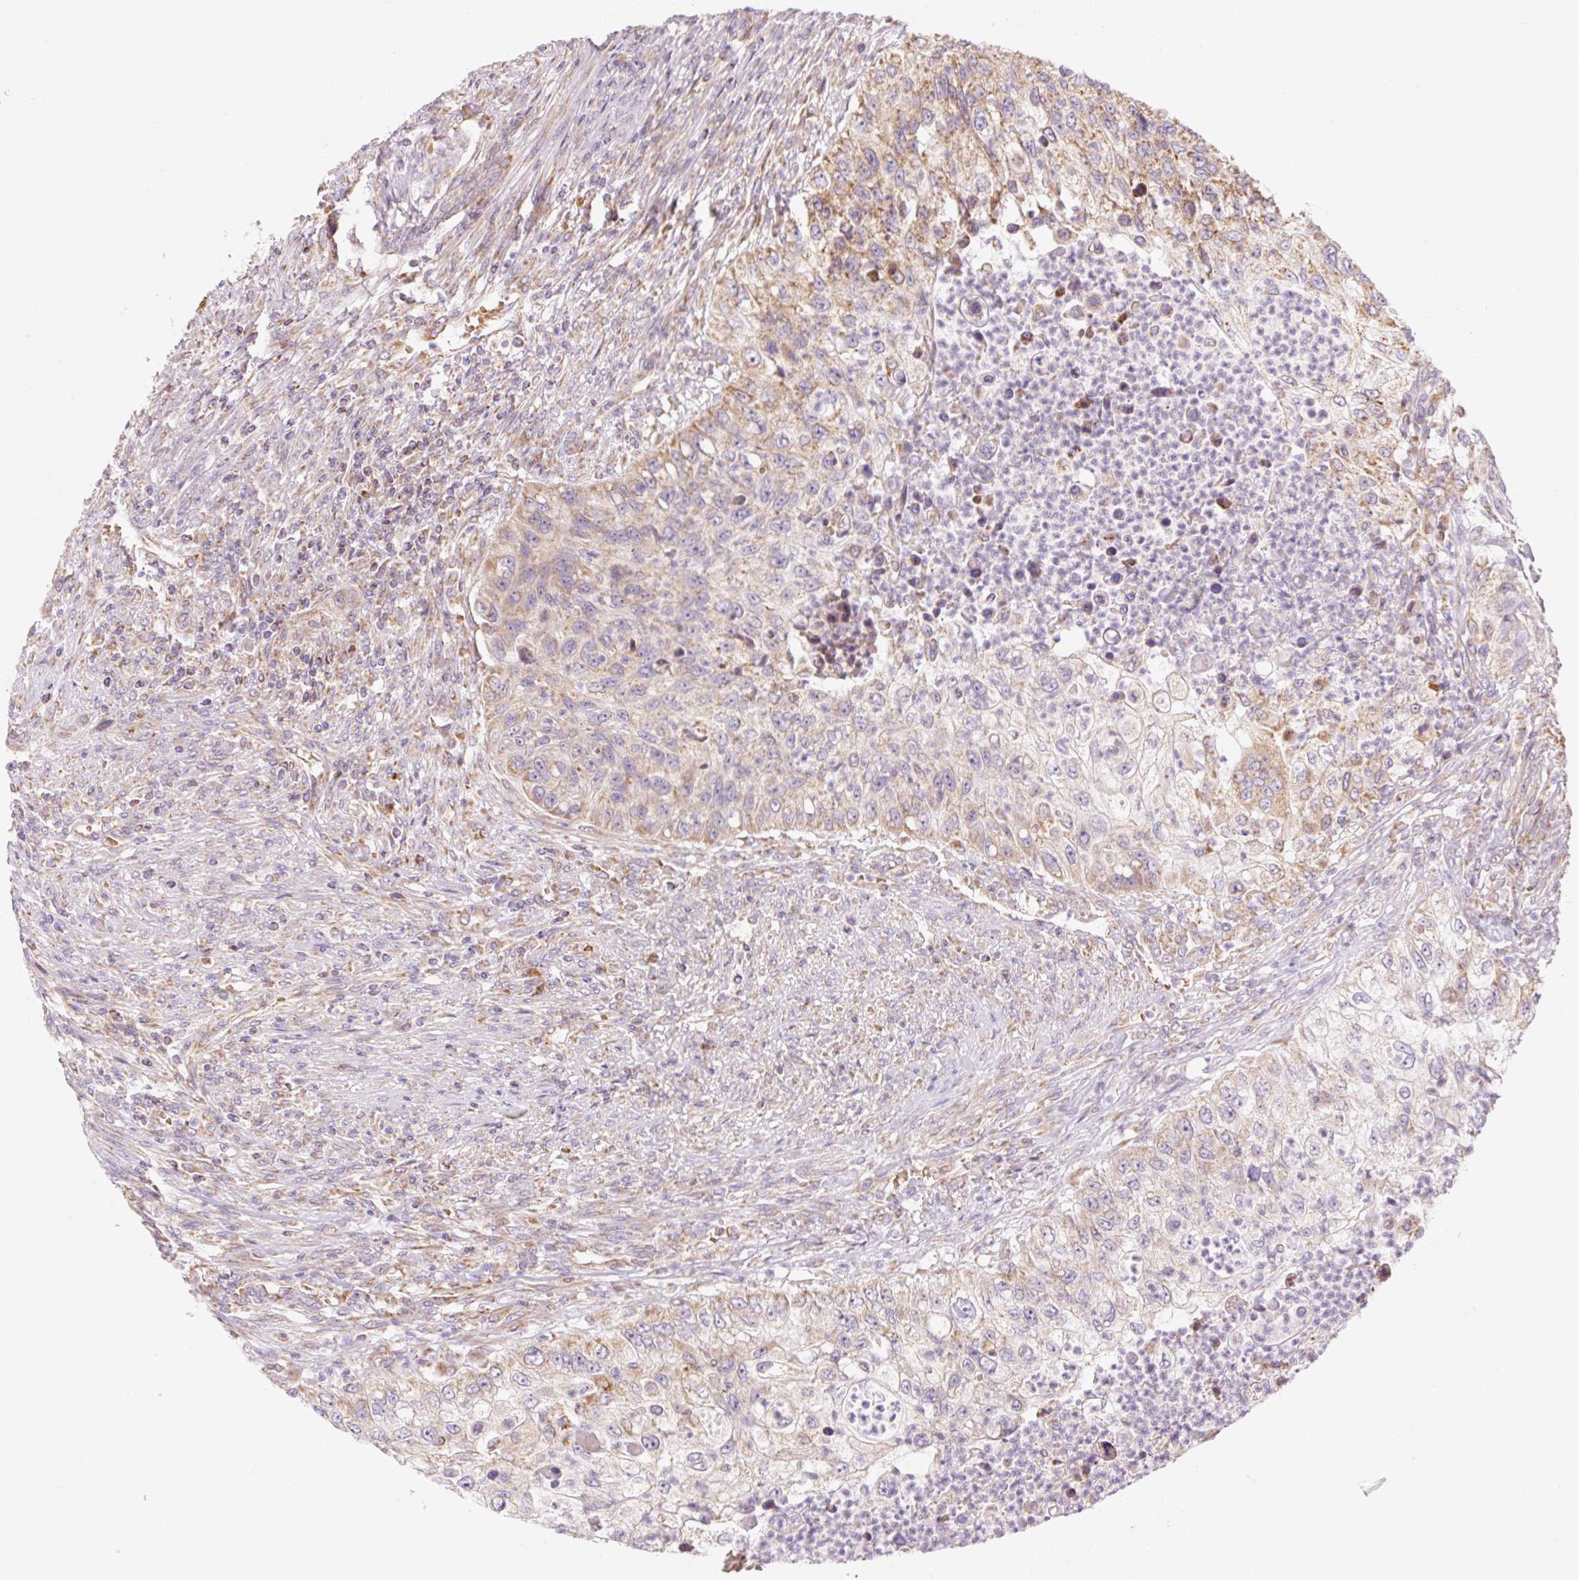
{"staining": {"intensity": "moderate", "quantity": "<25%", "location": "cytoplasmic/membranous"}, "tissue": "urothelial cancer", "cell_type": "Tumor cells", "image_type": "cancer", "snomed": [{"axis": "morphology", "description": "Urothelial carcinoma, High grade"}, {"axis": "topography", "description": "Urinary bladder"}], "caption": "An immunohistochemistry (IHC) micrograph of tumor tissue is shown. Protein staining in brown highlights moderate cytoplasmic/membranous positivity in high-grade urothelial carcinoma within tumor cells.", "gene": "GOSR2", "patient": {"sex": "female", "age": 60}}